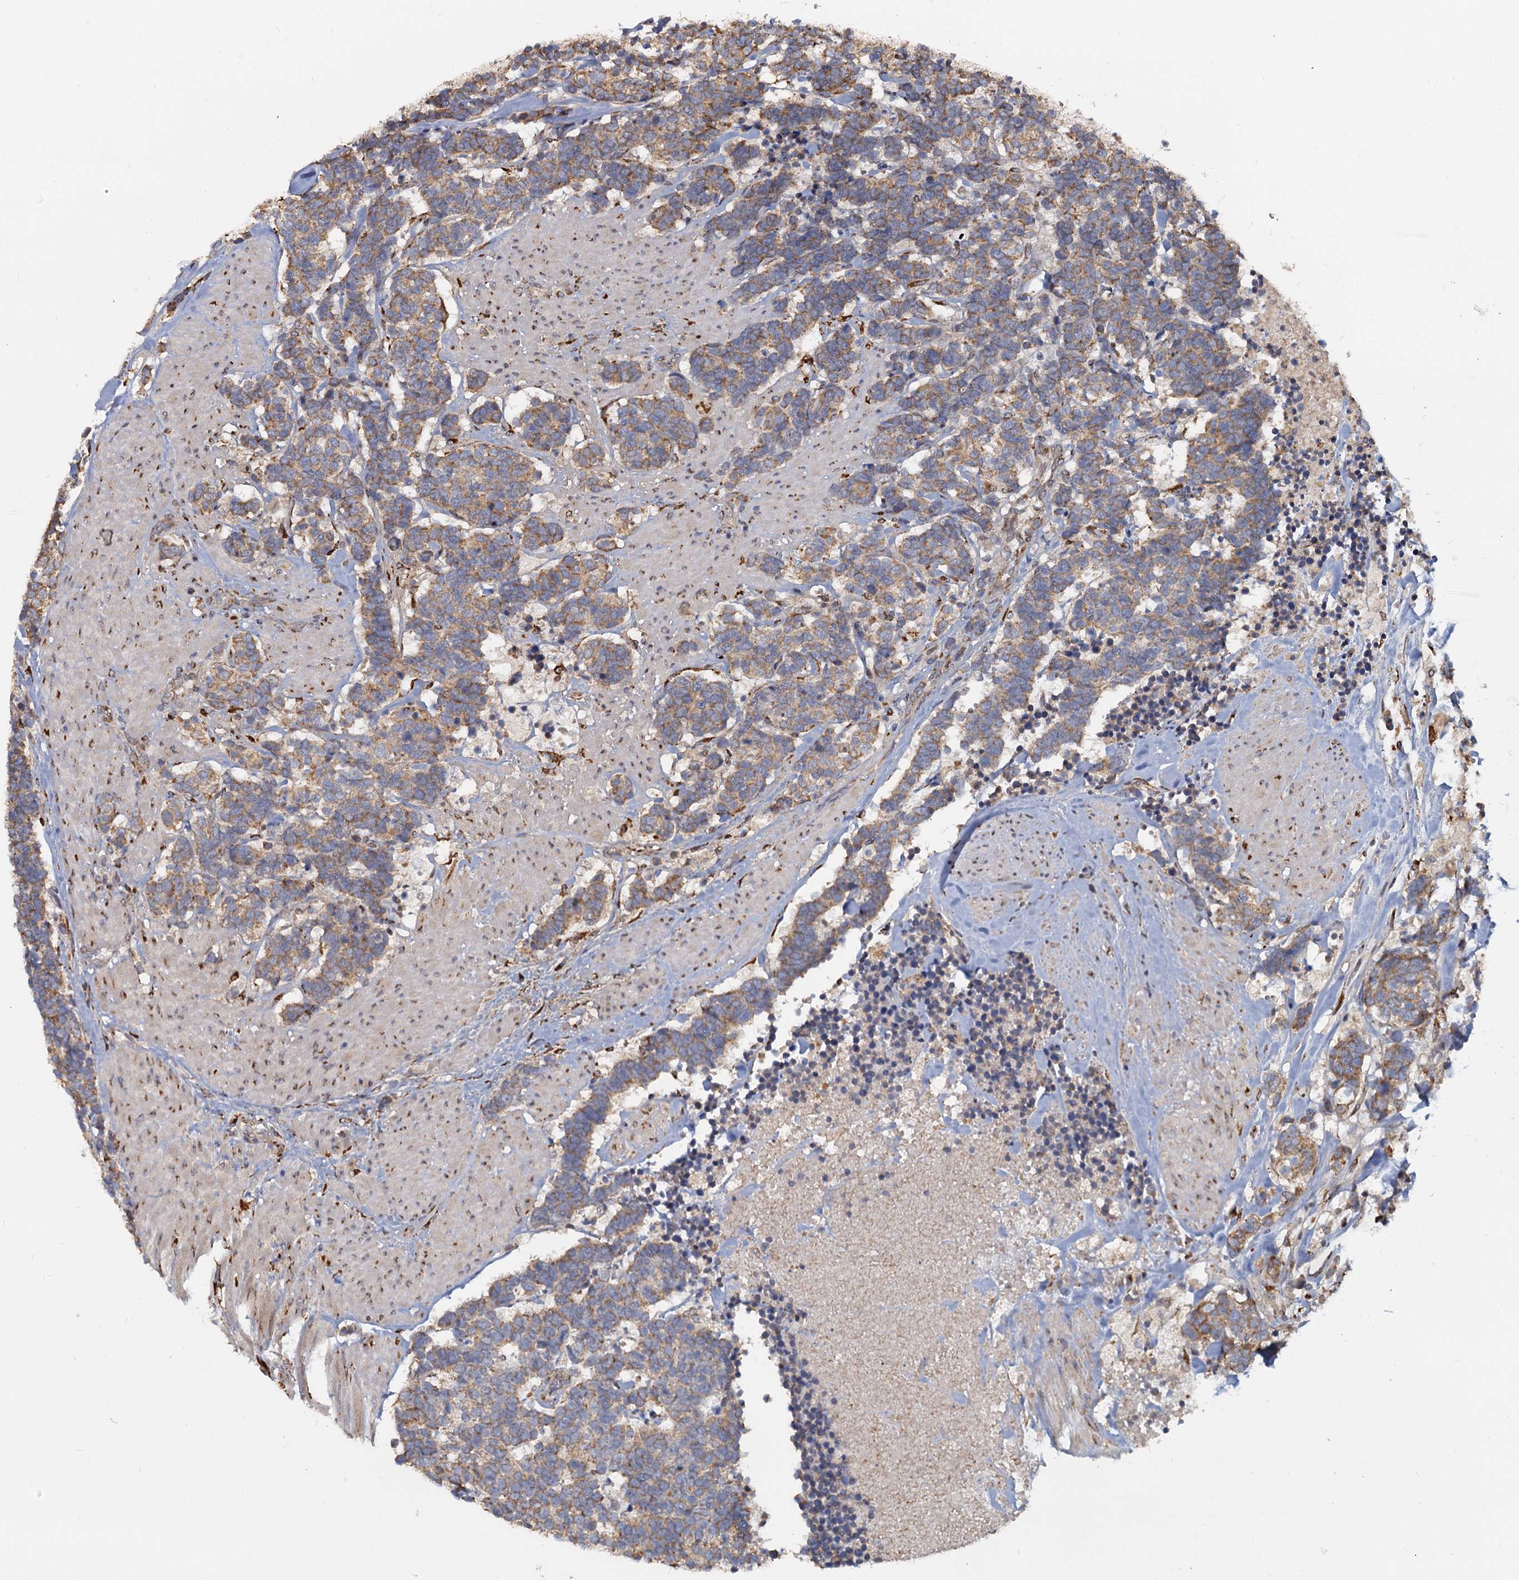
{"staining": {"intensity": "moderate", "quantity": ">75%", "location": "cytoplasmic/membranous"}, "tissue": "carcinoid", "cell_type": "Tumor cells", "image_type": "cancer", "snomed": [{"axis": "morphology", "description": "Carcinoma, NOS"}, {"axis": "morphology", "description": "Carcinoid, malignant, NOS"}, {"axis": "topography", "description": "Urinary bladder"}], "caption": "Moderate cytoplasmic/membranous positivity is identified in about >75% of tumor cells in carcinoid.", "gene": "LRRC51", "patient": {"sex": "male", "age": 57}}